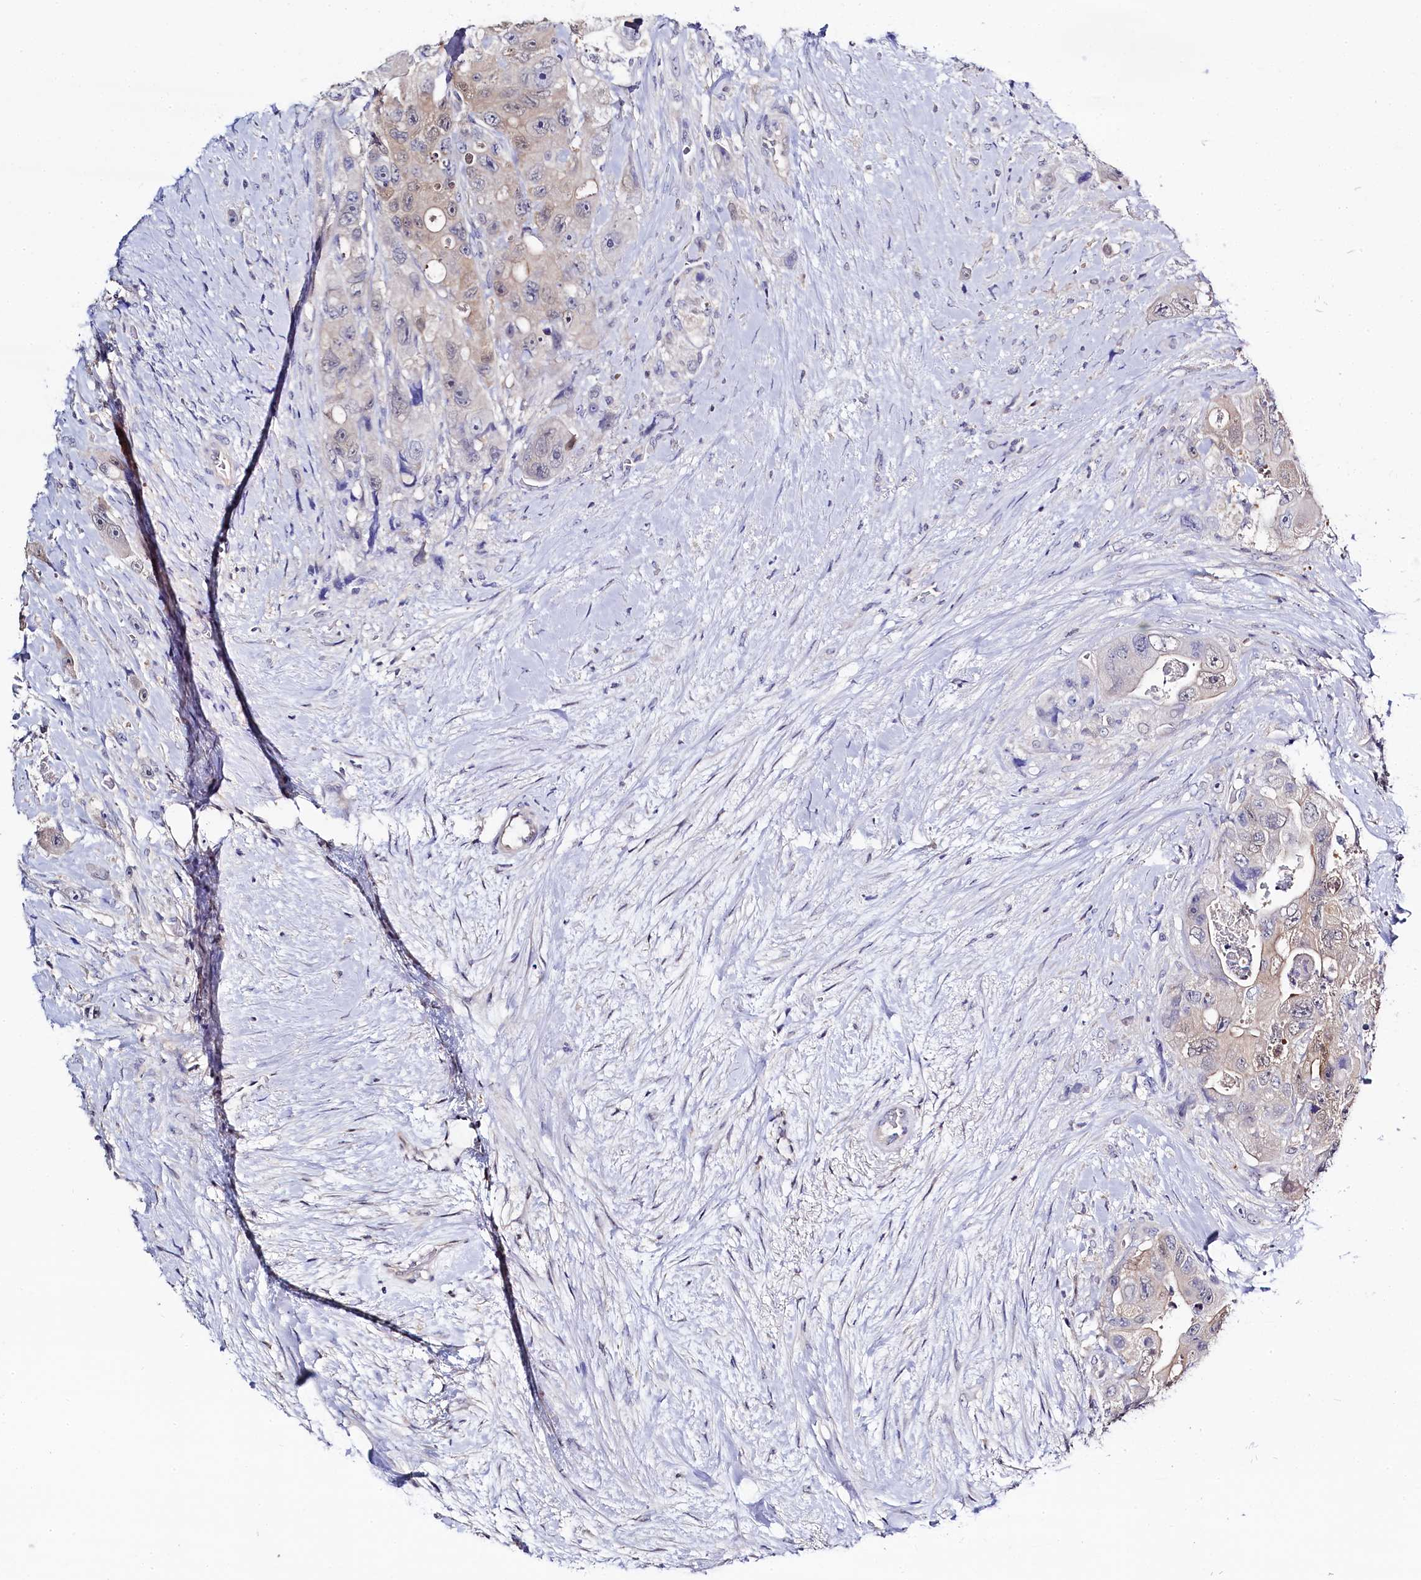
{"staining": {"intensity": "weak", "quantity": "<25%", "location": "cytoplasmic/membranous,nuclear"}, "tissue": "colorectal cancer", "cell_type": "Tumor cells", "image_type": "cancer", "snomed": [{"axis": "morphology", "description": "Adenocarcinoma, NOS"}, {"axis": "topography", "description": "Colon"}], "caption": "This image is of adenocarcinoma (colorectal) stained with immunohistochemistry (IHC) to label a protein in brown with the nuclei are counter-stained blue. There is no positivity in tumor cells.", "gene": "C11orf54", "patient": {"sex": "female", "age": 46}}